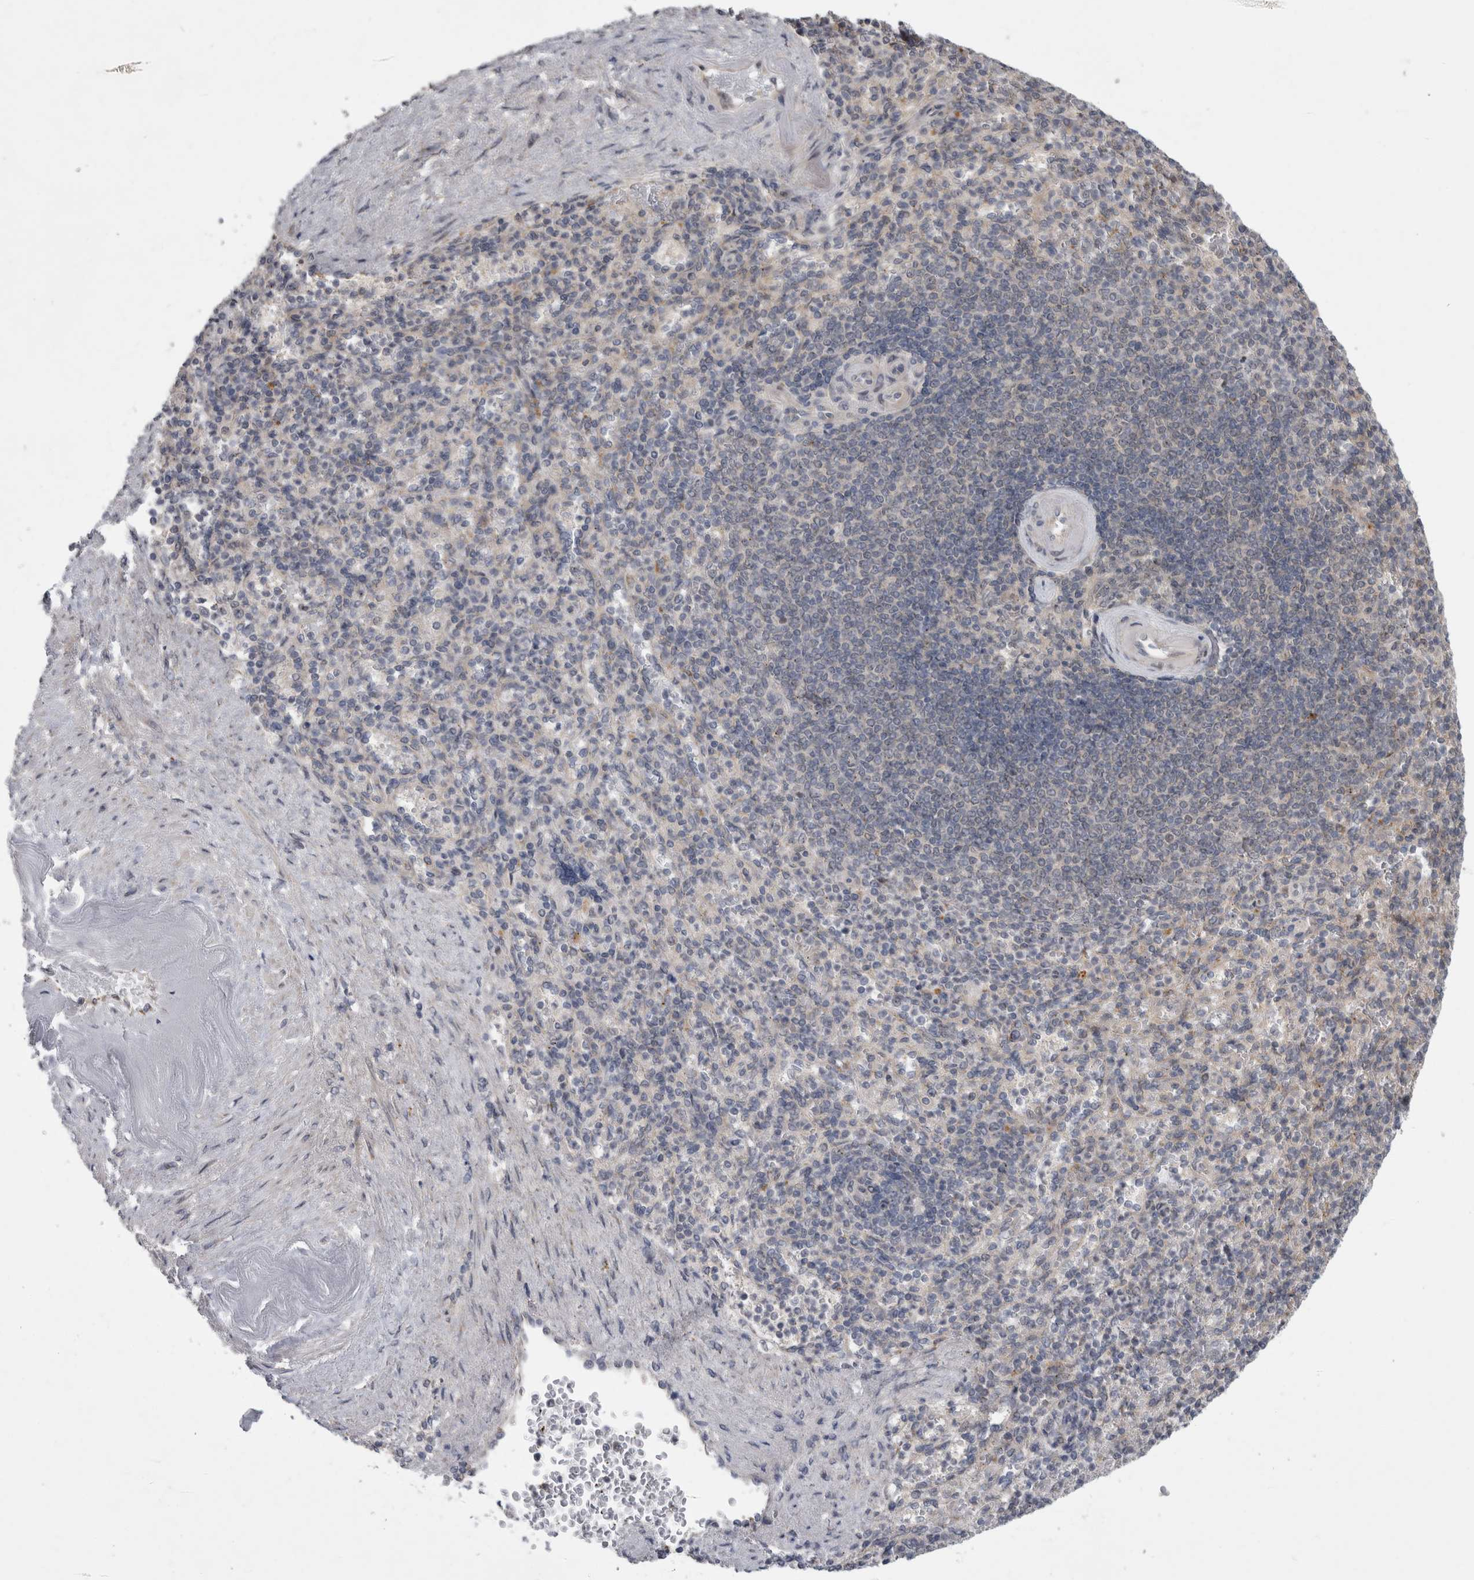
{"staining": {"intensity": "negative", "quantity": "none", "location": "none"}, "tissue": "spleen", "cell_type": "Cells in red pulp", "image_type": "normal", "snomed": [{"axis": "morphology", "description": "Normal tissue, NOS"}, {"axis": "topography", "description": "Spleen"}], "caption": "IHC of benign human spleen demonstrates no staining in cells in red pulp. (DAB (3,3'-diaminobenzidine) IHC with hematoxylin counter stain).", "gene": "MTBP", "patient": {"sex": "female", "age": 74}}